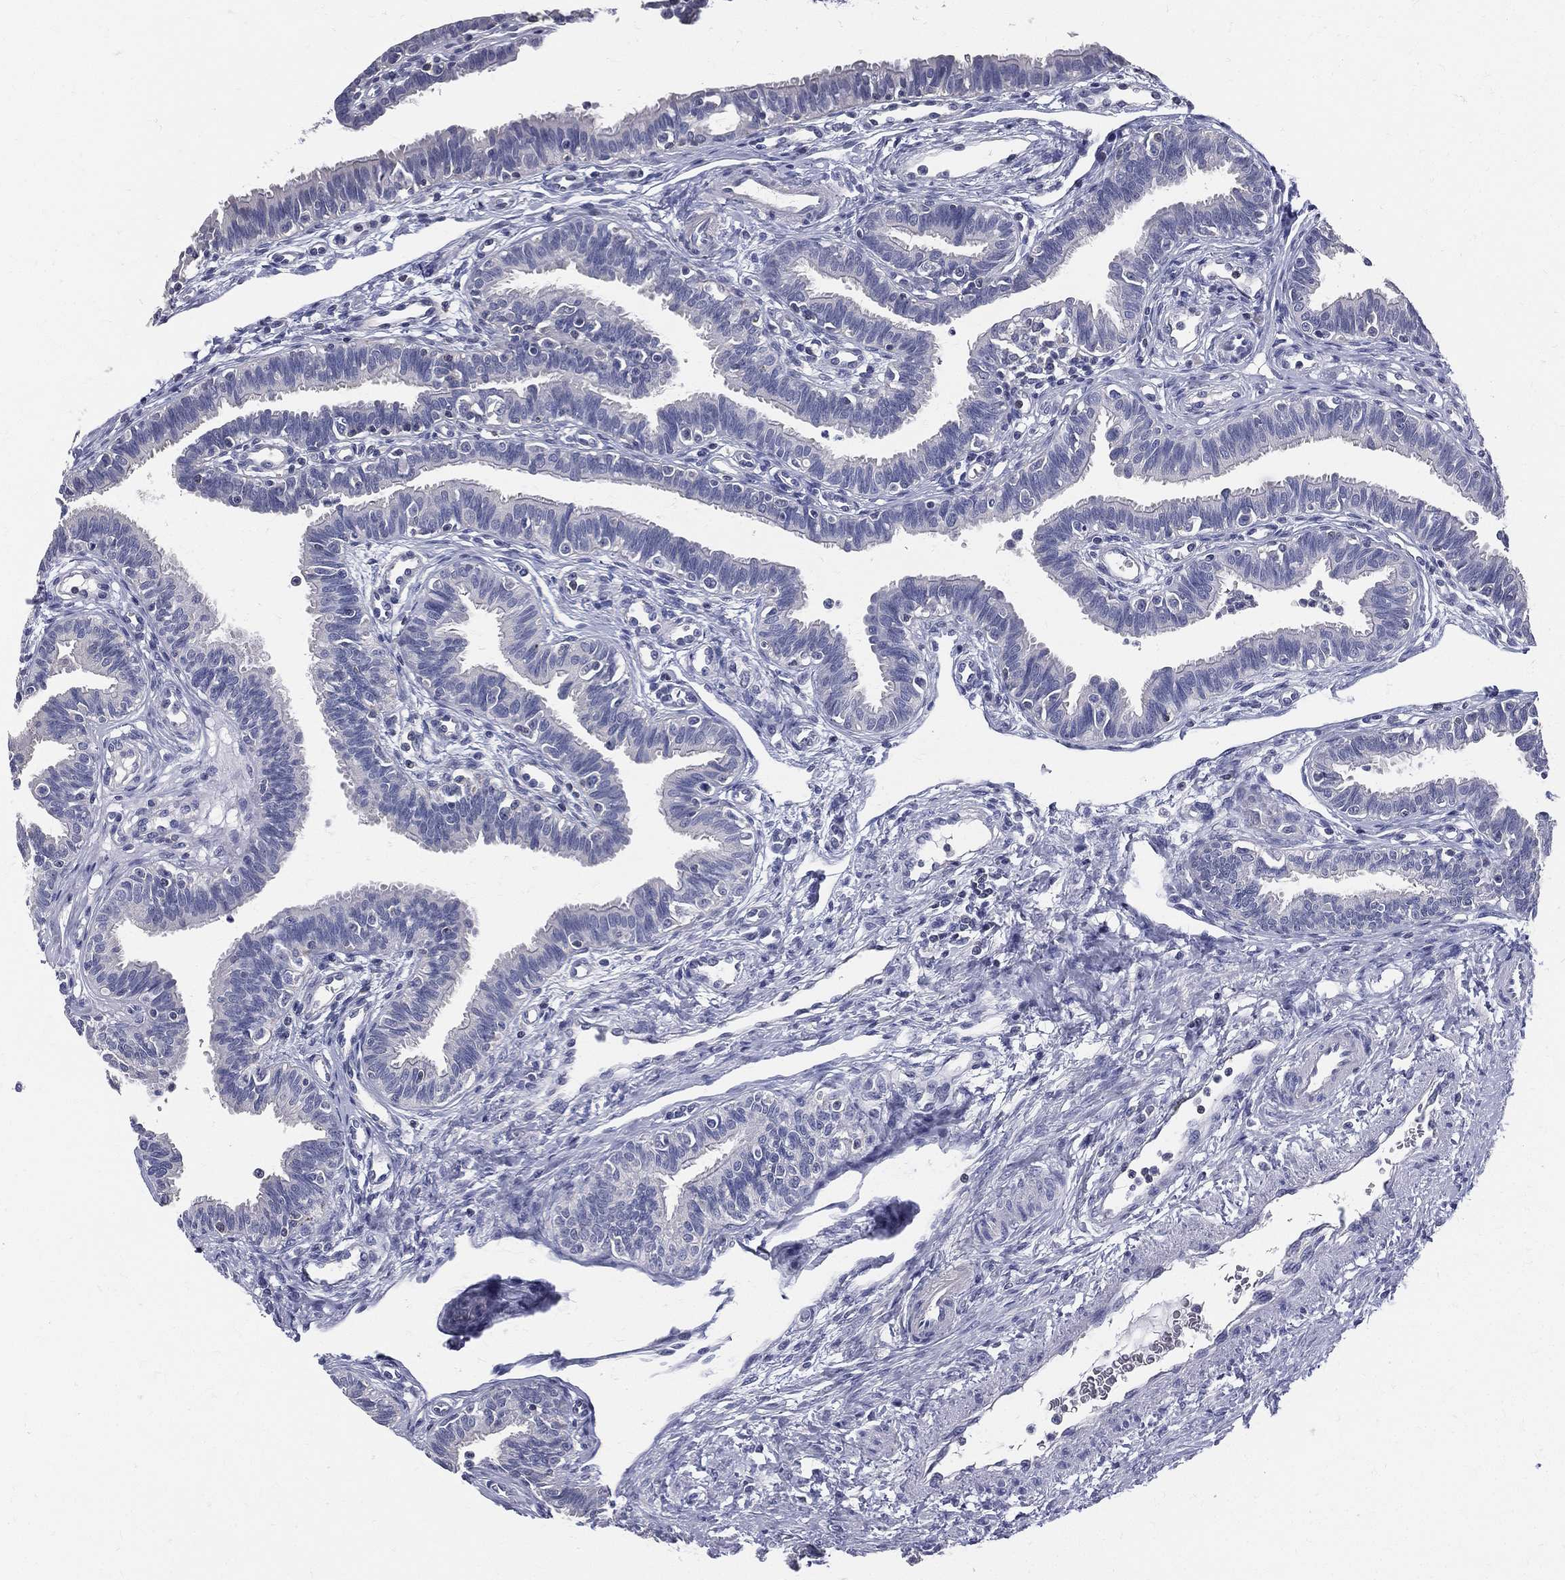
{"staining": {"intensity": "negative", "quantity": "none", "location": "none"}, "tissue": "fallopian tube", "cell_type": "Glandular cells", "image_type": "normal", "snomed": [{"axis": "morphology", "description": "Normal tissue, NOS"}, {"axis": "topography", "description": "Fallopian tube"}], "caption": "A histopathology image of fallopian tube stained for a protein shows no brown staining in glandular cells.", "gene": "ETNPPL", "patient": {"sex": "female", "age": 36}}